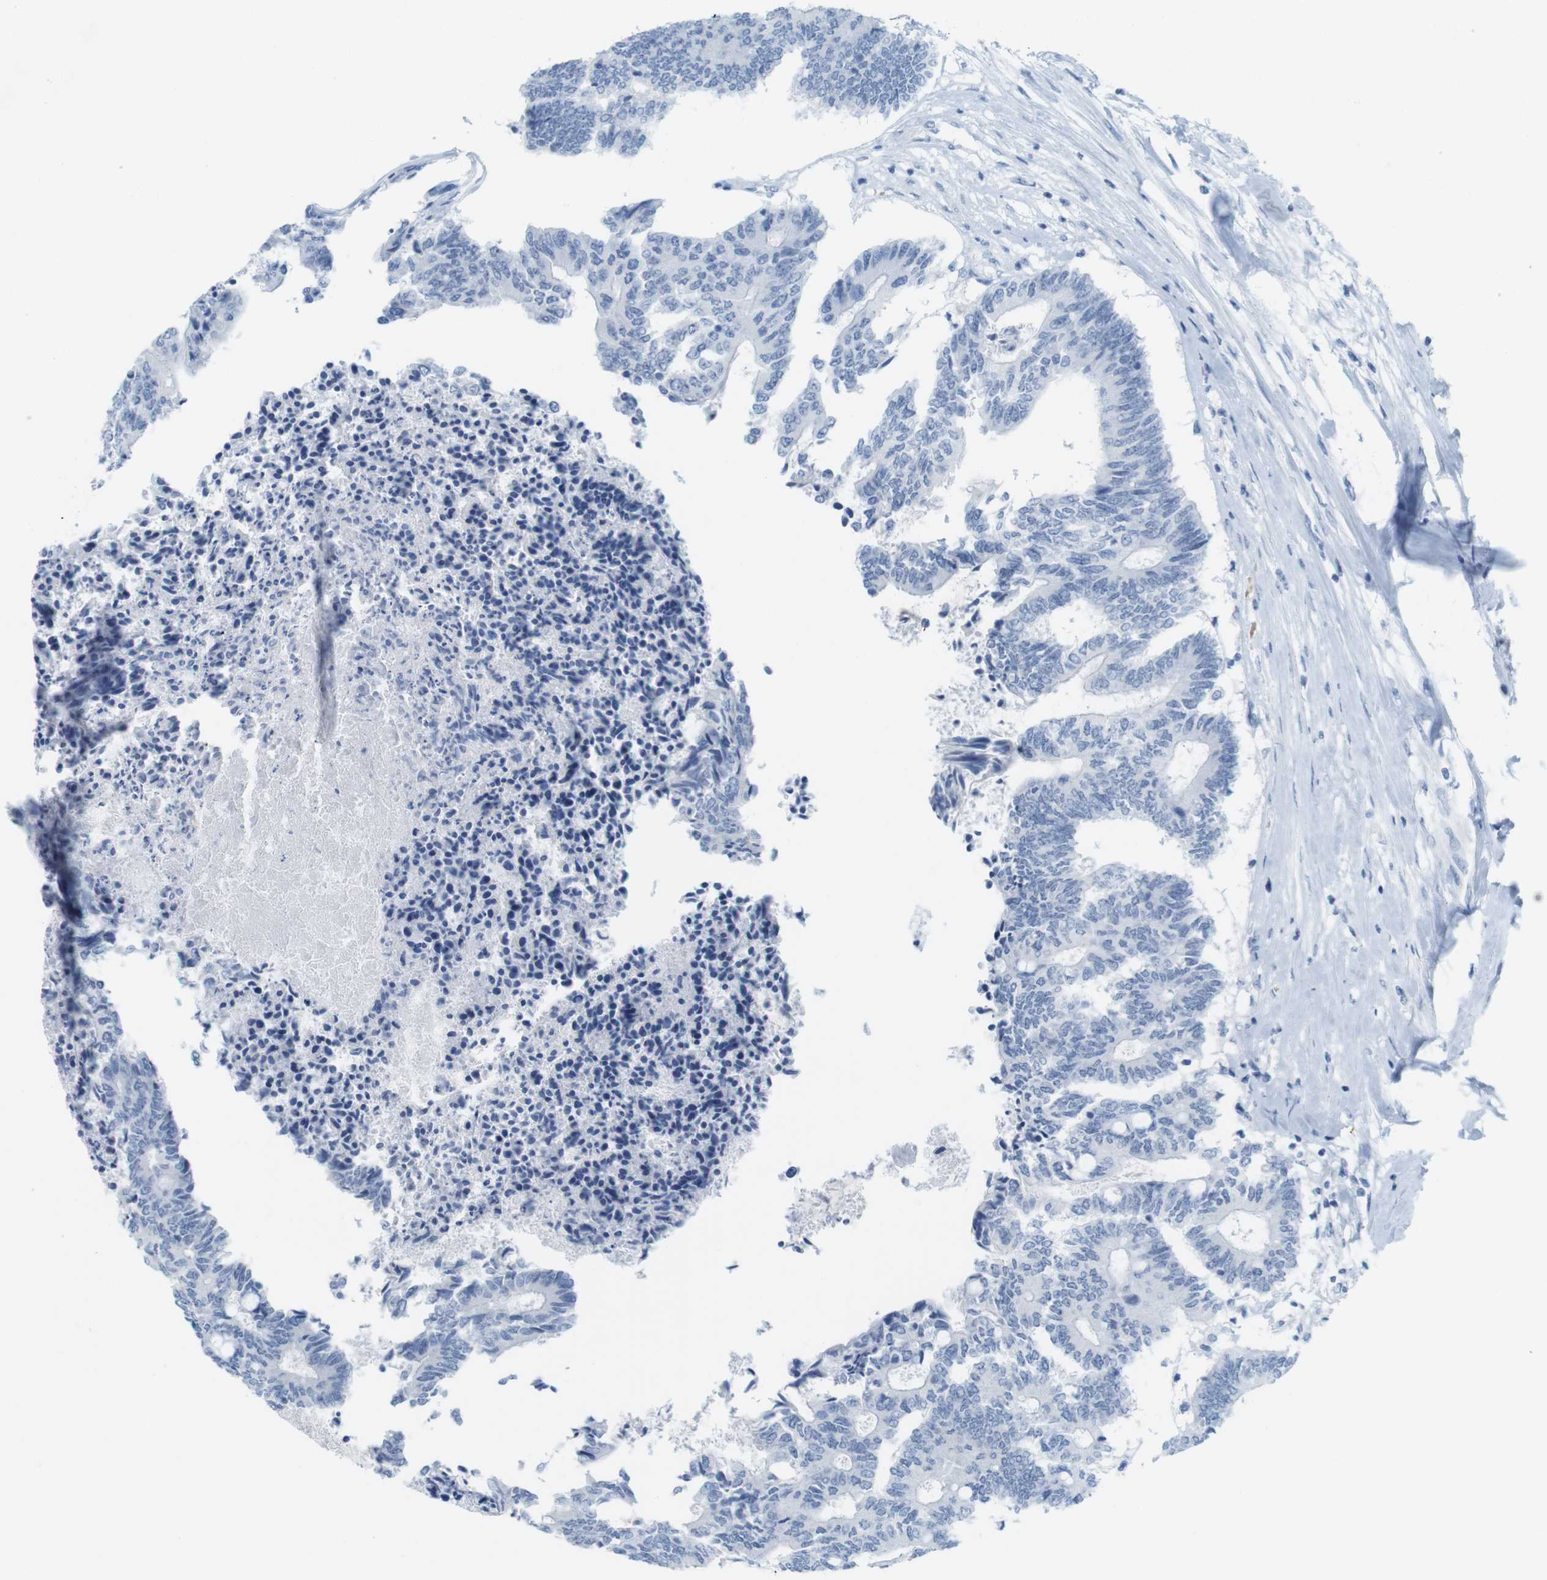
{"staining": {"intensity": "negative", "quantity": "none", "location": "none"}, "tissue": "colorectal cancer", "cell_type": "Tumor cells", "image_type": "cancer", "snomed": [{"axis": "morphology", "description": "Adenocarcinoma, NOS"}, {"axis": "topography", "description": "Rectum"}], "caption": "An image of human adenocarcinoma (colorectal) is negative for staining in tumor cells.", "gene": "TNNT2", "patient": {"sex": "male", "age": 63}}